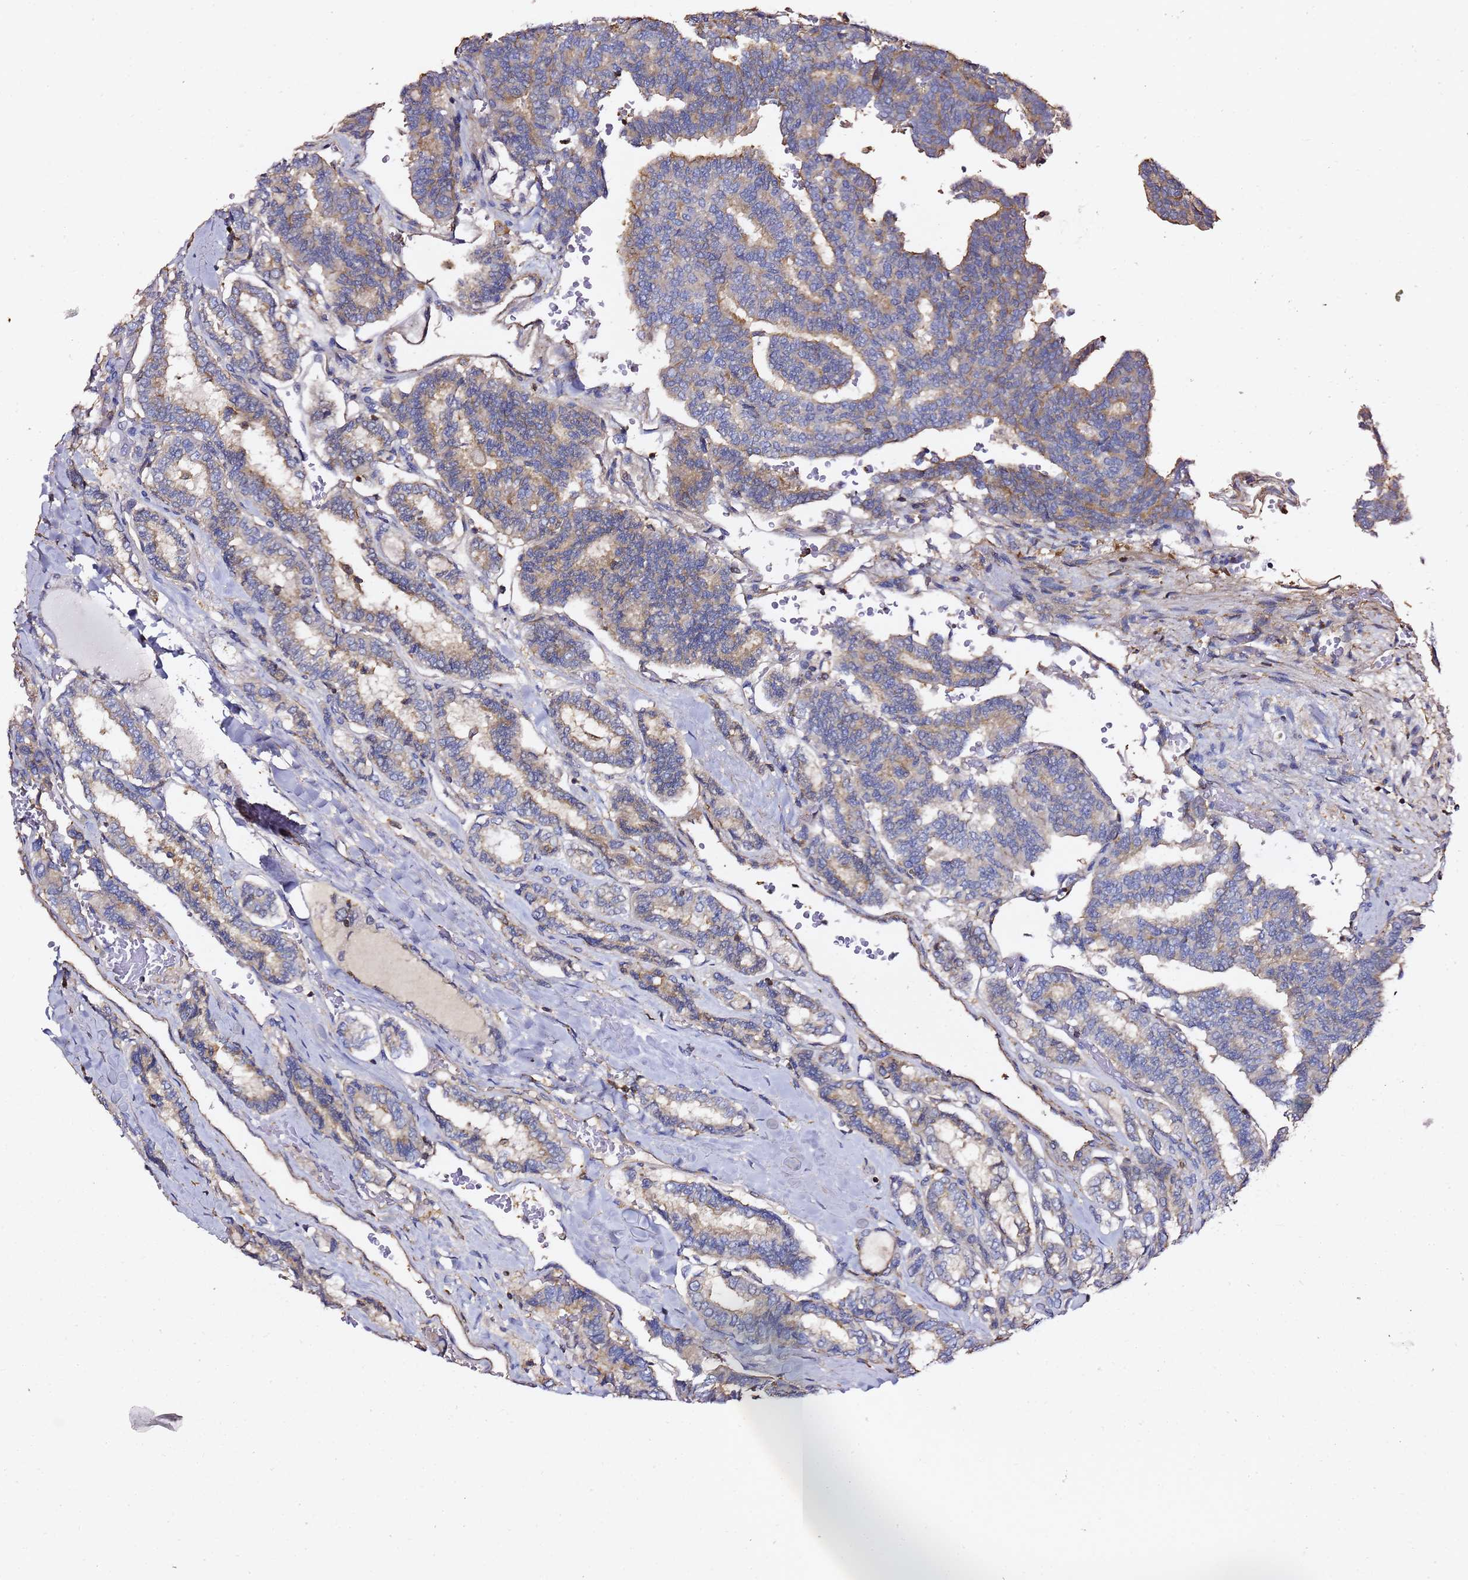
{"staining": {"intensity": "weak", "quantity": "25%-75%", "location": "cytoplasmic/membranous"}, "tissue": "thyroid cancer", "cell_type": "Tumor cells", "image_type": "cancer", "snomed": [{"axis": "morphology", "description": "Papillary adenocarcinoma, NOS"}, {"axis": "topography", "description": "Thyroid gland"}], "caption": "Brown immunohistochemical staining in thyroid cancer (papillary adenocarcinoma) exhibits weak cytoplasmic/membranous positivity in approximately 25%-75% of tumor cells.", "gene": "ZFP36L2", "patient": {"sex": "female", "age": 35}}